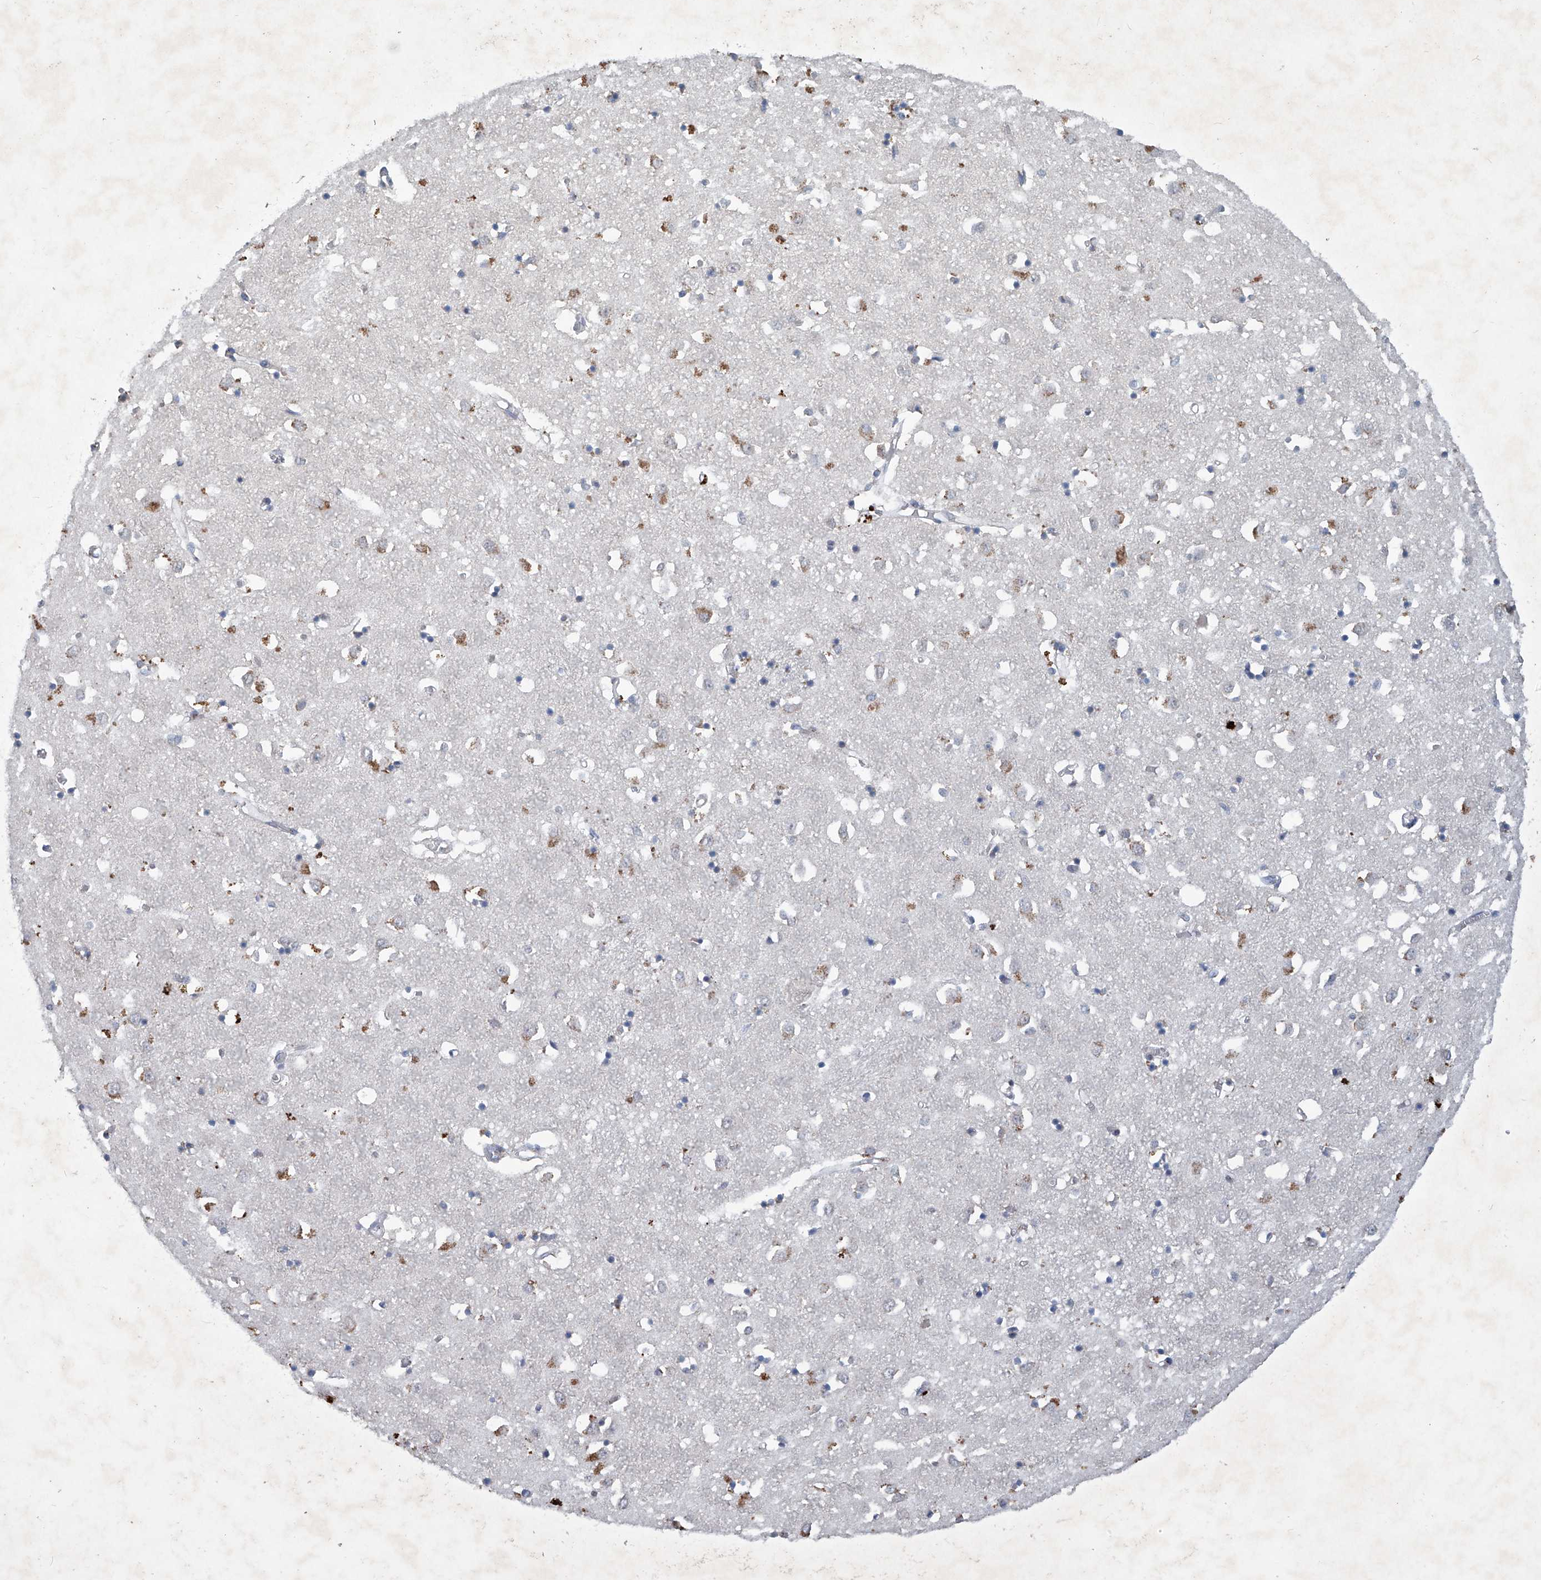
{"staining": {"intensity": "negative", "quantity": "none", "location": "none"}, "tissue": "caudate", "cell_type": "Glial cells", "image_type": "normal", "snomed": [{"axis": "morphology", "description": "Normal tissue, NOS"}, {"axis": "topography", "description": "Lateral ventricle wall"}], "caption": "Protein analysis of benign caudate displays no significant expression in glial cells. (DAB immunohistochemistry (IHC) visualized using brightfield microscopy, high magnification).", "gene": "PCSK5", "patient": {"sex": "male", "age": 70}}